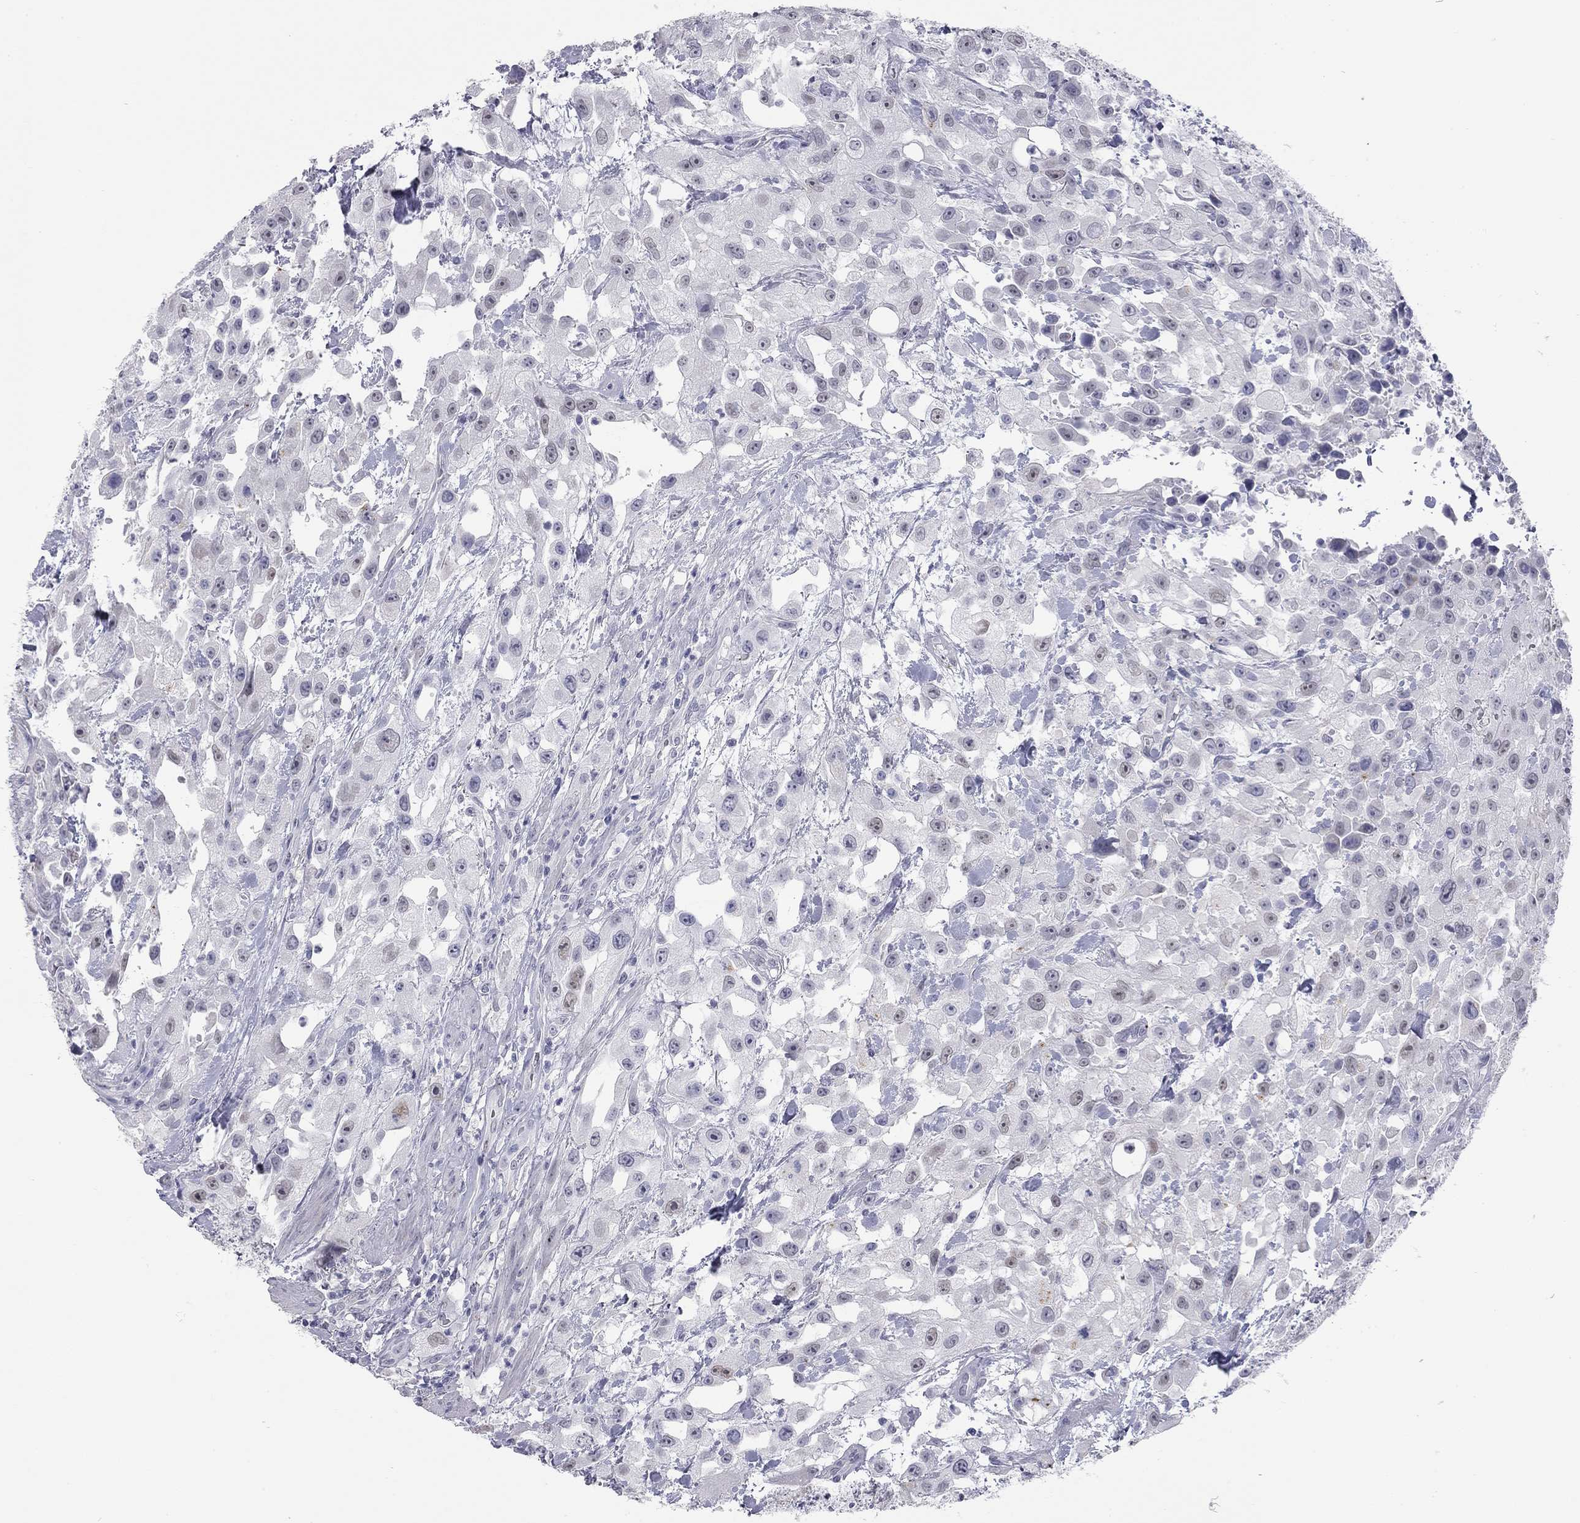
{"staining": {"intensity": "negative", "quantity": "none", "location": "none"}, "tissue": "urothelial cancer", "cell_type": "Tumor cells", "image_type": "cancer", "snomed": [{"axis": "morphology", "description": "Urothelial carcinoma, High grade"}, {"axis": "topography", "description": "Urinary bladder"}], "caption": "IHC of human urothelial carcinoma (high-grade) reveals no staining in tumor cells.", "gene": "AK8", "patient": {"sex": "male", "age": 79}}